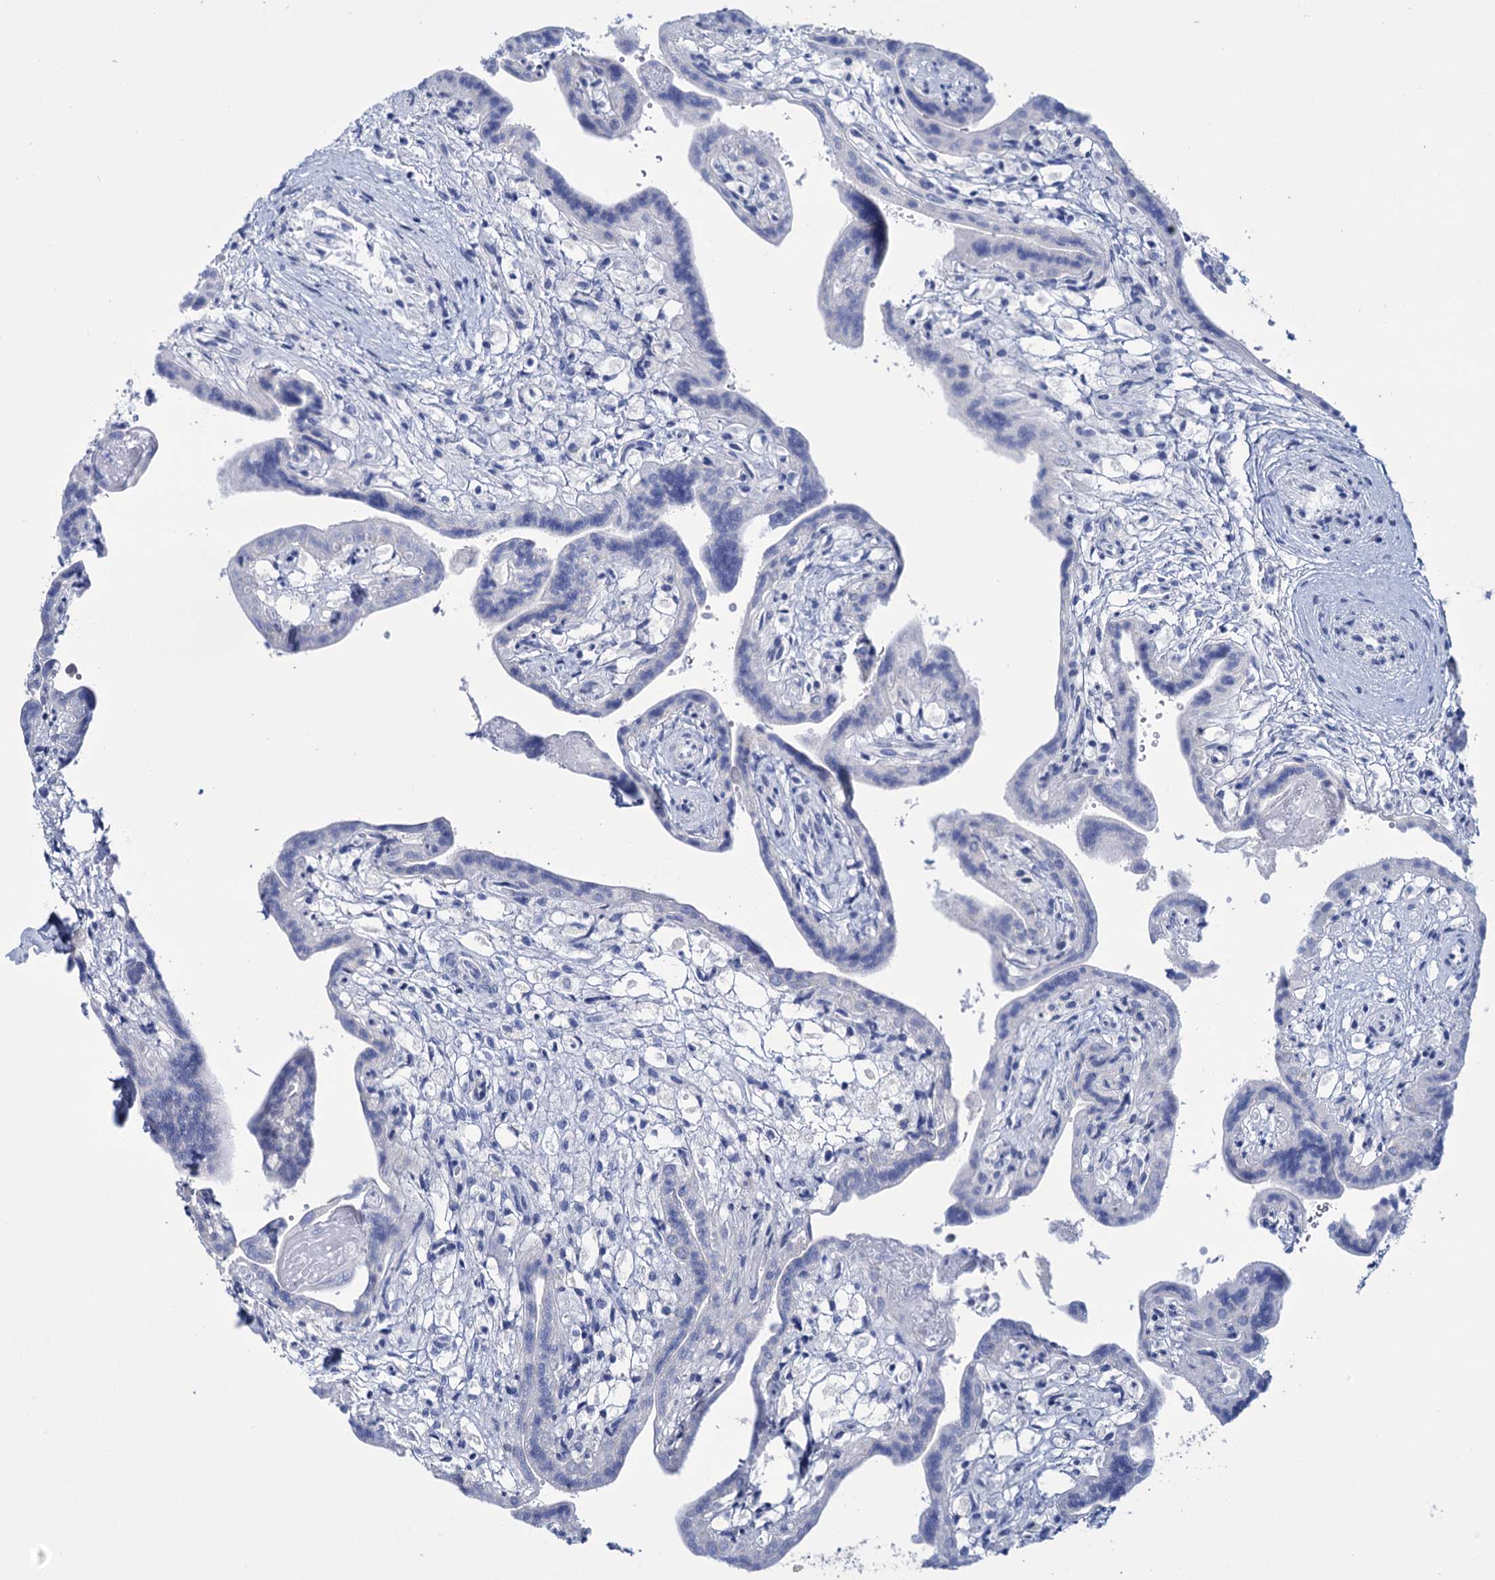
{"staining": {"intensity": "moderate", "quantity": "<25%", "location": "nuclear"}, "tissue": "placenta", "cell_type": "Trophoblastic cells", "image_type": "normal", "snomed": [{"axis": "morphology", "description": "Normal tissue, NOS"}, {"axis": "topography", "description": "Placenta"}], "caption": "There is low levels of moderate nuclear positivity in trophoblastic cells of unremarkable placenta, as demonstrated by immunohistochemical staining (brown color).", "gene": "SPATS2", "patient": {"sex": "female", "age": 37}}